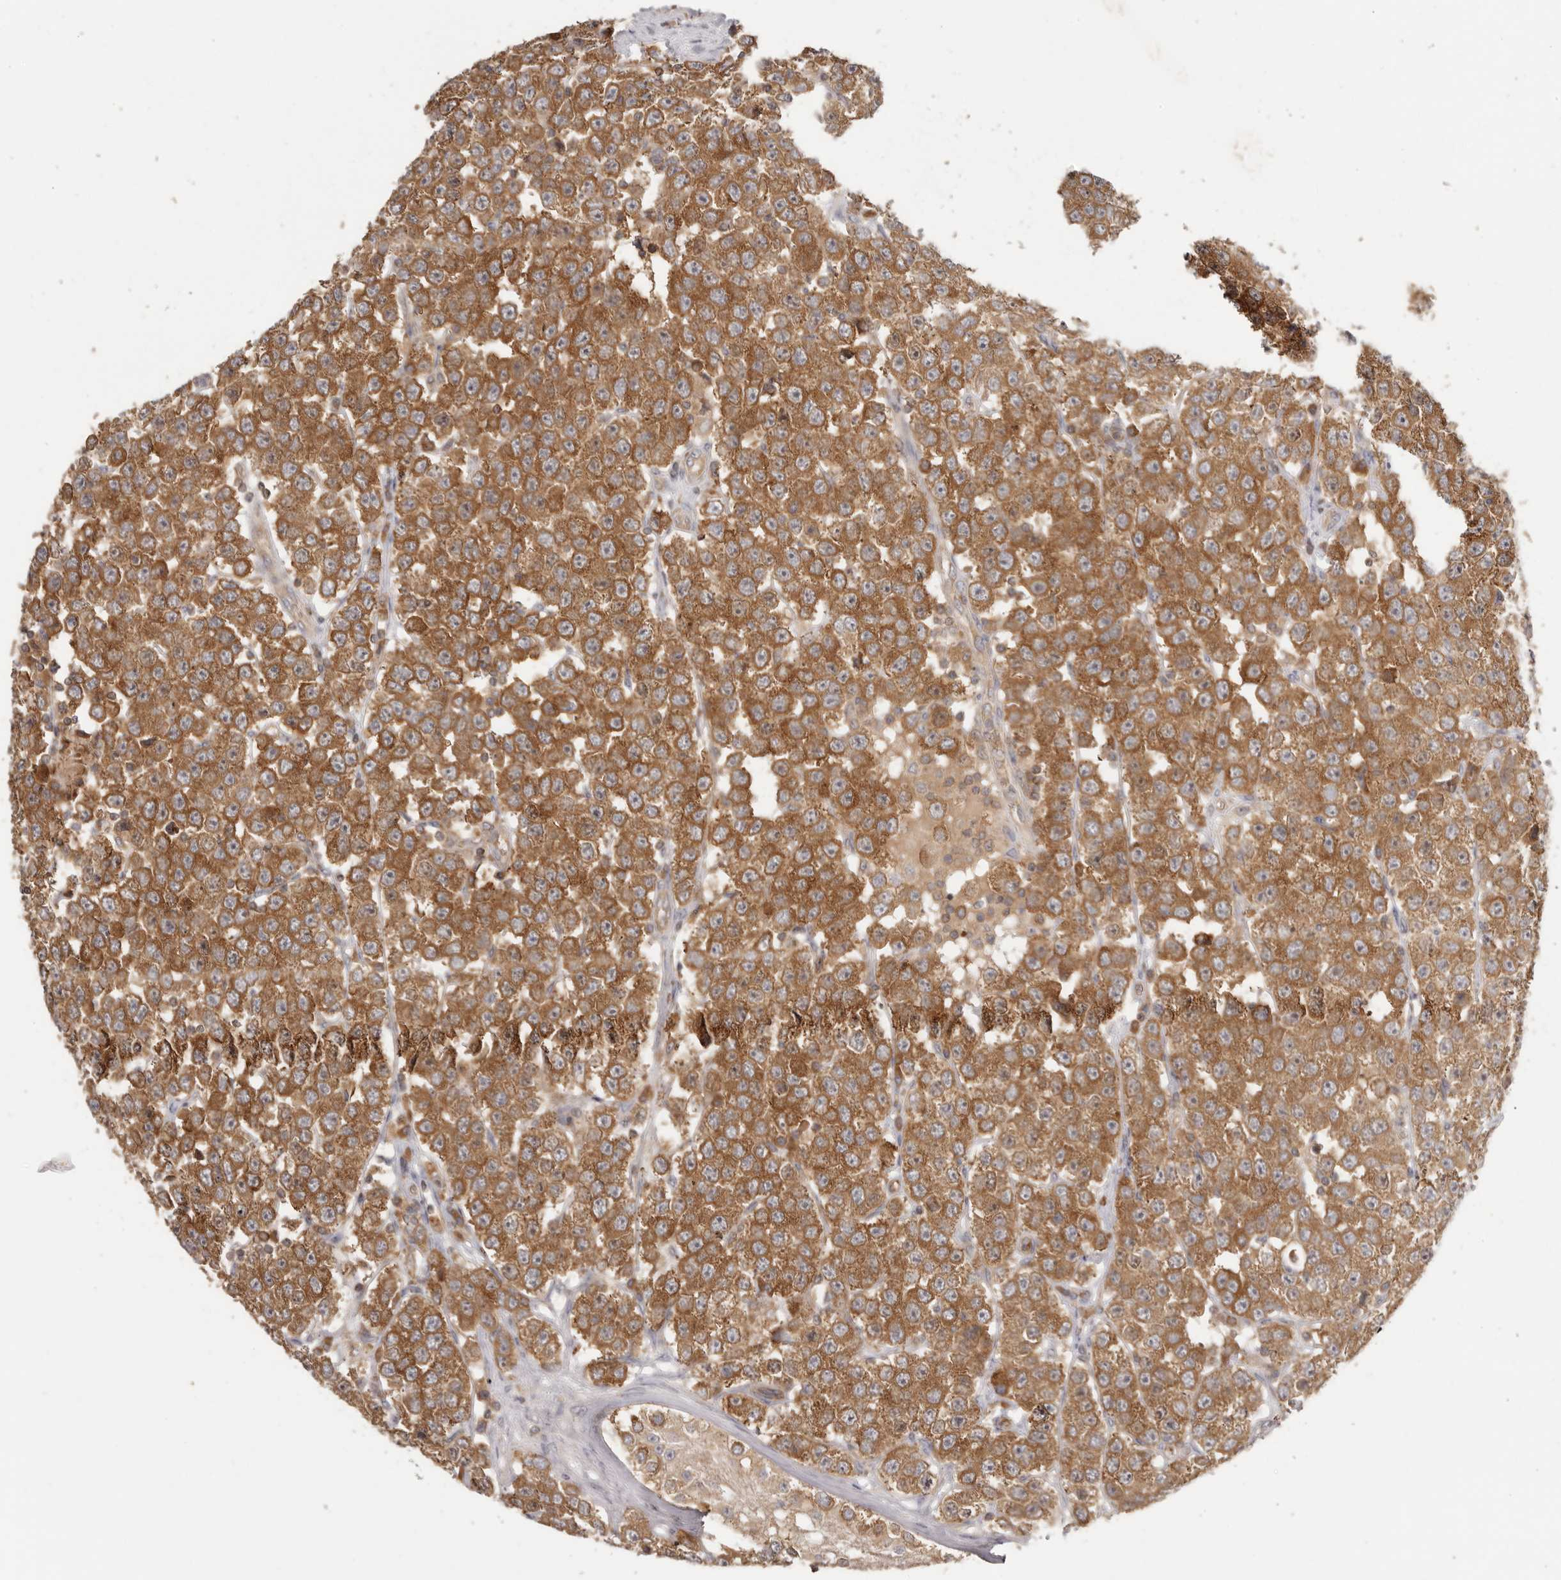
{"staining": {"intensity": "moderate", "quantity": ">75%", "location": "cytoplasmic/membranous"}, "tissue": "testis cancer", "cell_type": "Tumor cells", "image_type": "cancer", "snomed": [{"axis": "morphology", "description": "Seminoma, NOS"}, {"axis": "topography", "description": "Testis"}], "caption": "The immunohistochemical stain highlights moderate cytoplasmic/membranous staining in tumor cells of testis seminoma tissue. (DAB IHC, brown staining for protein, blue staining for nuclei).", "gene": "EEF1E1", "patient": {"sex": "male", "age": 28}}